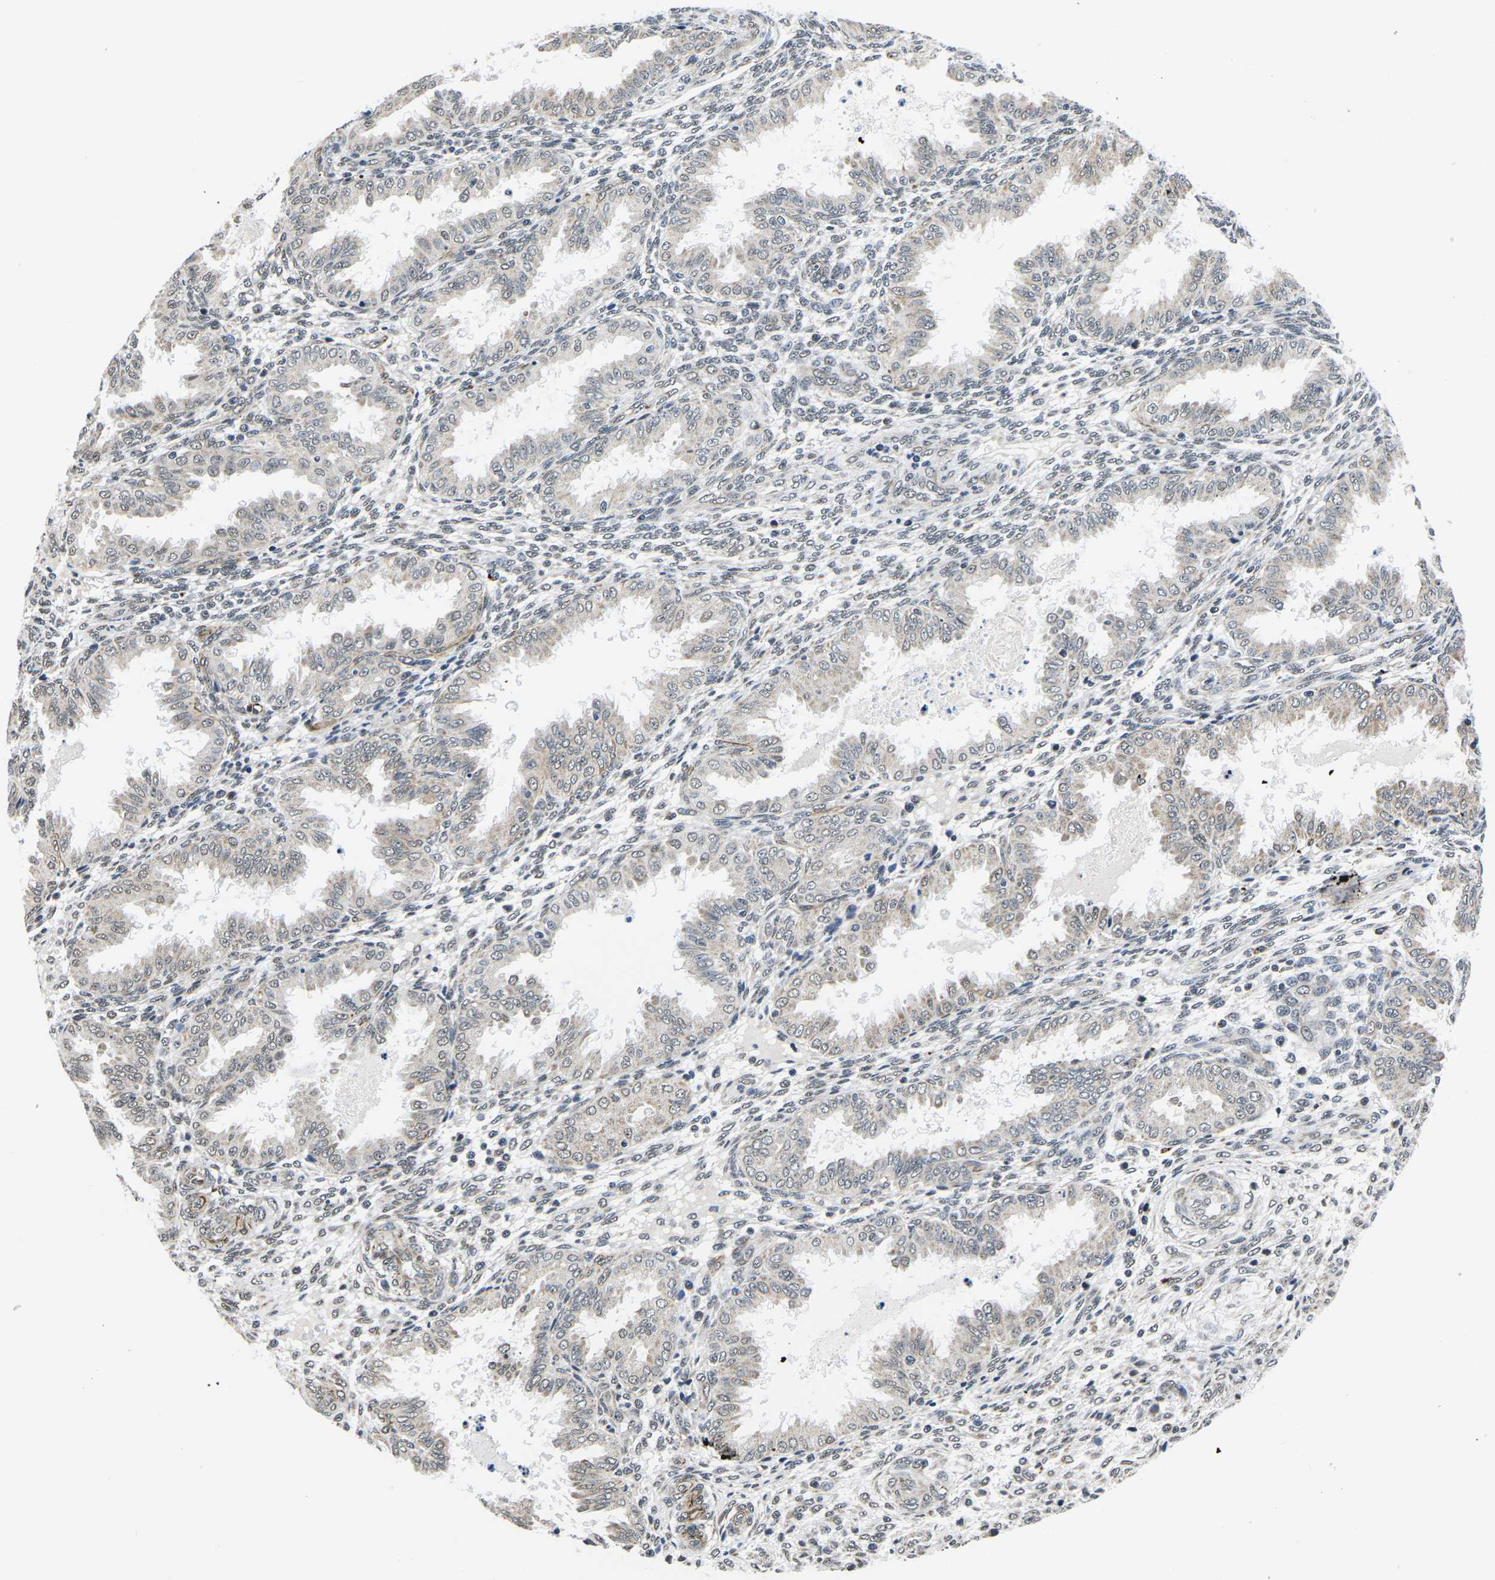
{"staining": {"intensity": "weak", "quantity": "<25%", "location": "cytoplasmic/membranous"}, "tissue": "endometrium", "cell_type": "Cells in endometrial stroma", "image_type": "normal", "snomed": [{"axis": "morphology", "description": "Normal tissue, NOS"}, {"axis": "topography", "description": "Endometrium"}], "caption": "DAB immunohistochemical staining of benign human endometrium shows no significant expression in cells in endometrial stroma.", "gene": "CCNE1", "patient": {"sex": "female", "age": 33}}